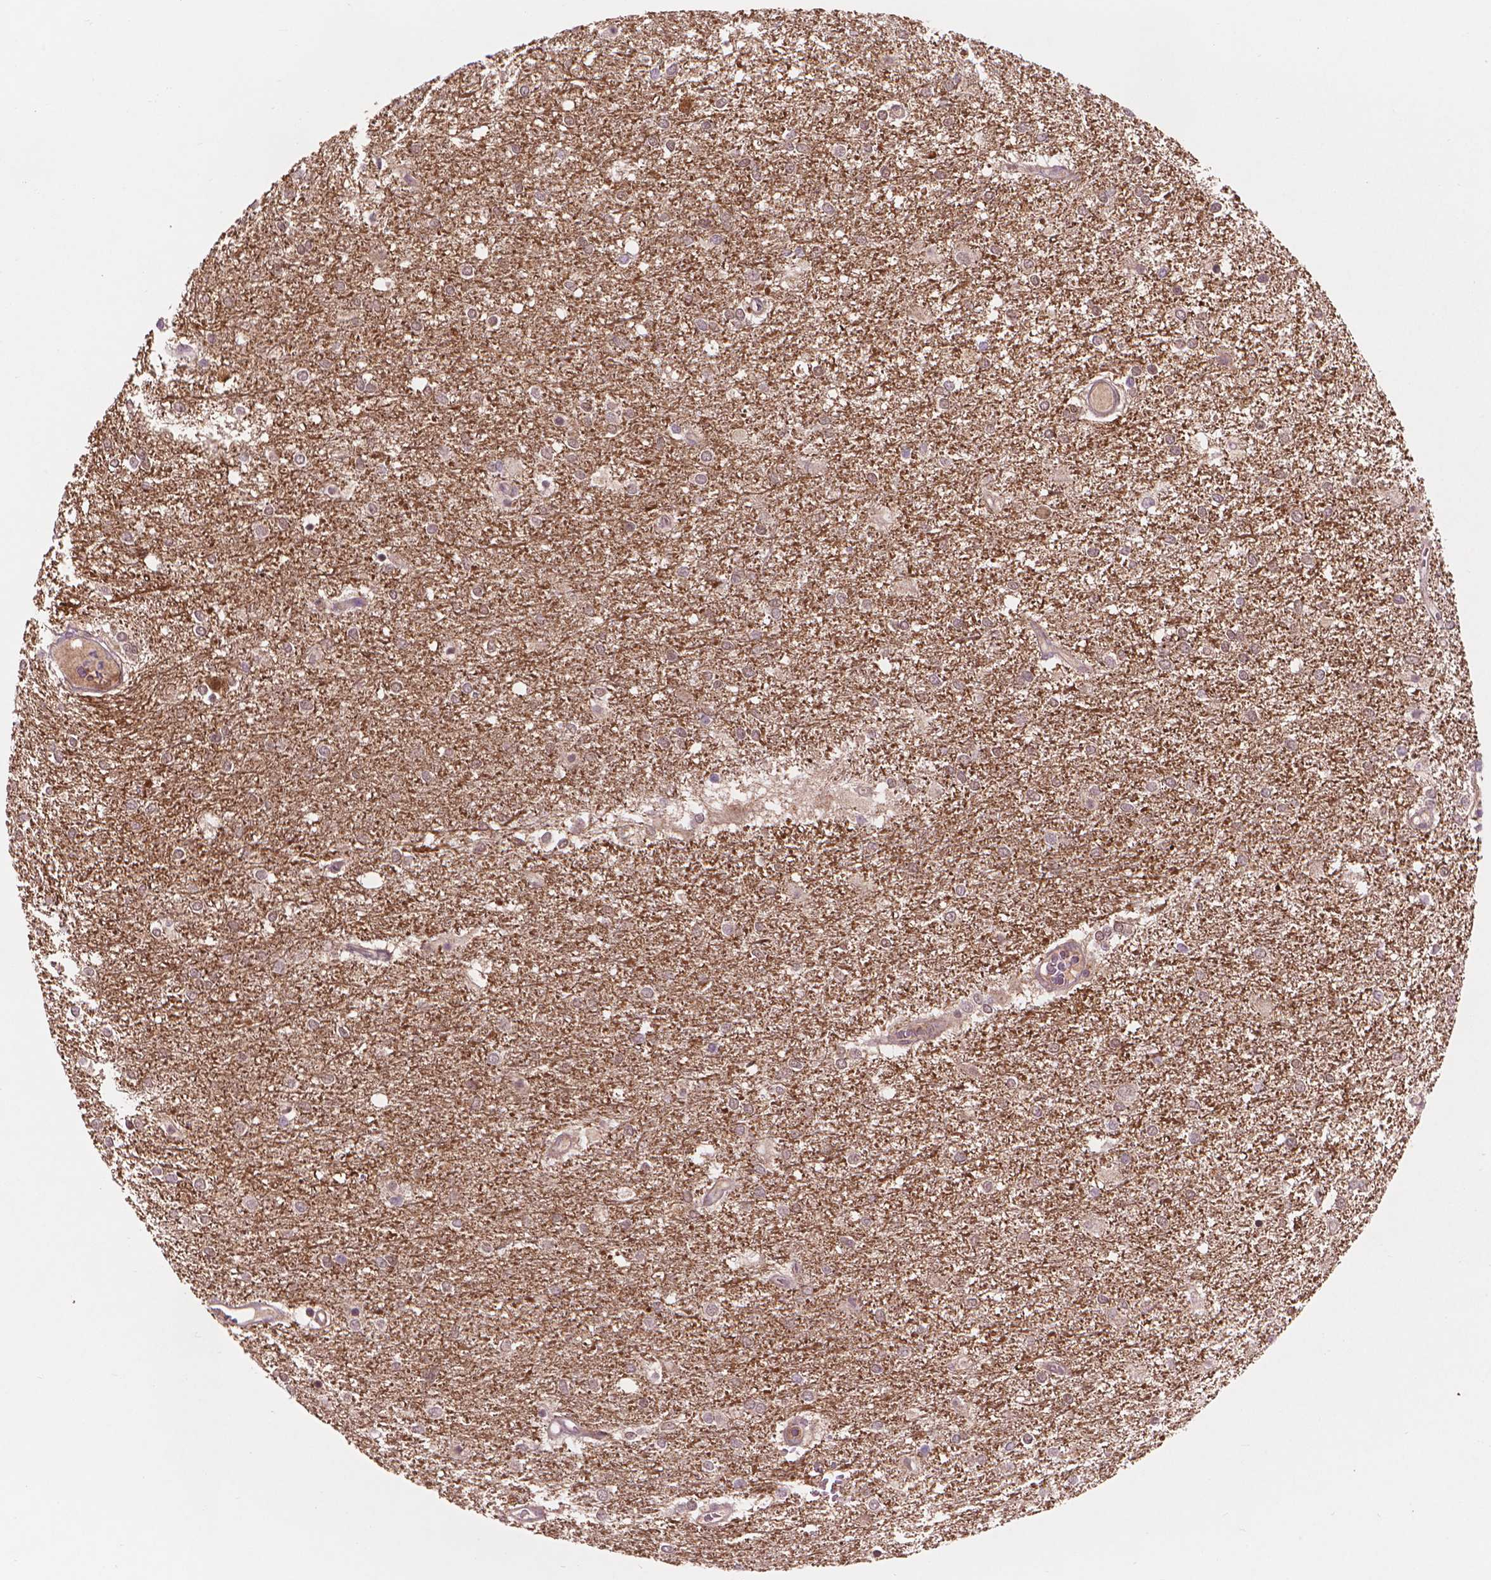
{"staining": {"intensity": "negative", "quantity": "none", "location": "none"}, "tissue": "glioma", "cell_type": "Tumor cells", "image_type": "cancer", "snomed": [{"axis": "morphology", "description": "Glioma, malignant, High grade"}, {"axis": "topography", "description": "Brain"}], "caption": "Immunohistochemical staining of glioma shows no significant staining in tumor cells.", "gene": "ENO2", "patient": {"sex": "female", "age": 61}}